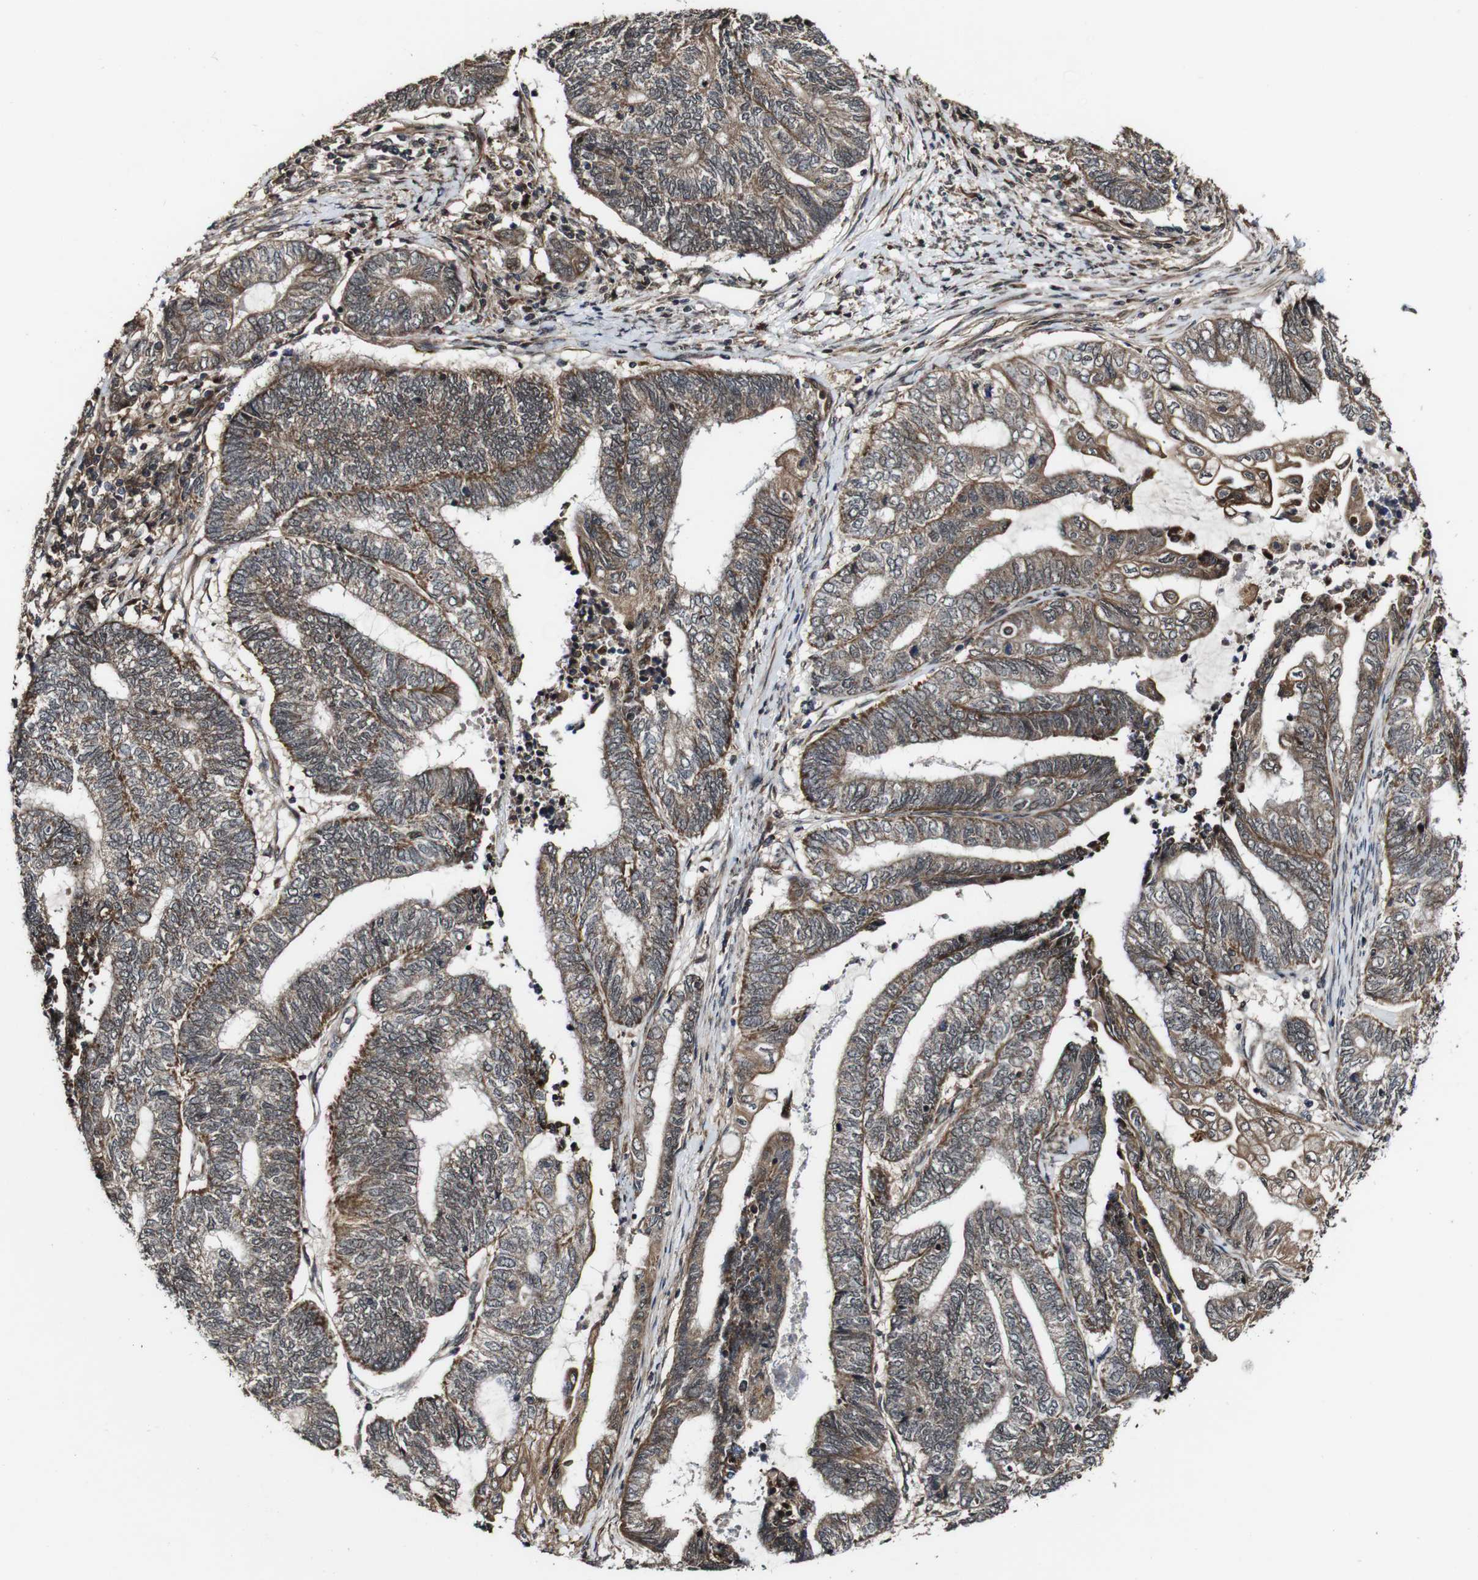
{"staining": {"intensity": "moderate", "quantity": ">75%", "location": "cytoplasmic/membranous"}, "tissue": "endometrial cancer", "cell_type": "Tumor cells", "image_type": "cancer", "snomed": [{"axis": "morphology", "description": "Adenocarcinoma, NOS"}, {"axis": "topography", "description": "Uterus"}, {"axis": "topography", "description": "Endometrium"}], "caption": "Brown immunohistochemical staining in human endometrial cancer displays moderate cytoplasmic/membranous expression in about >75% of tumor cells. (DAB = brown stain, brightfield microscopy at high magnification).", "gene": "BTN3A3", "patient": {"sex": "female", "age": 70}}